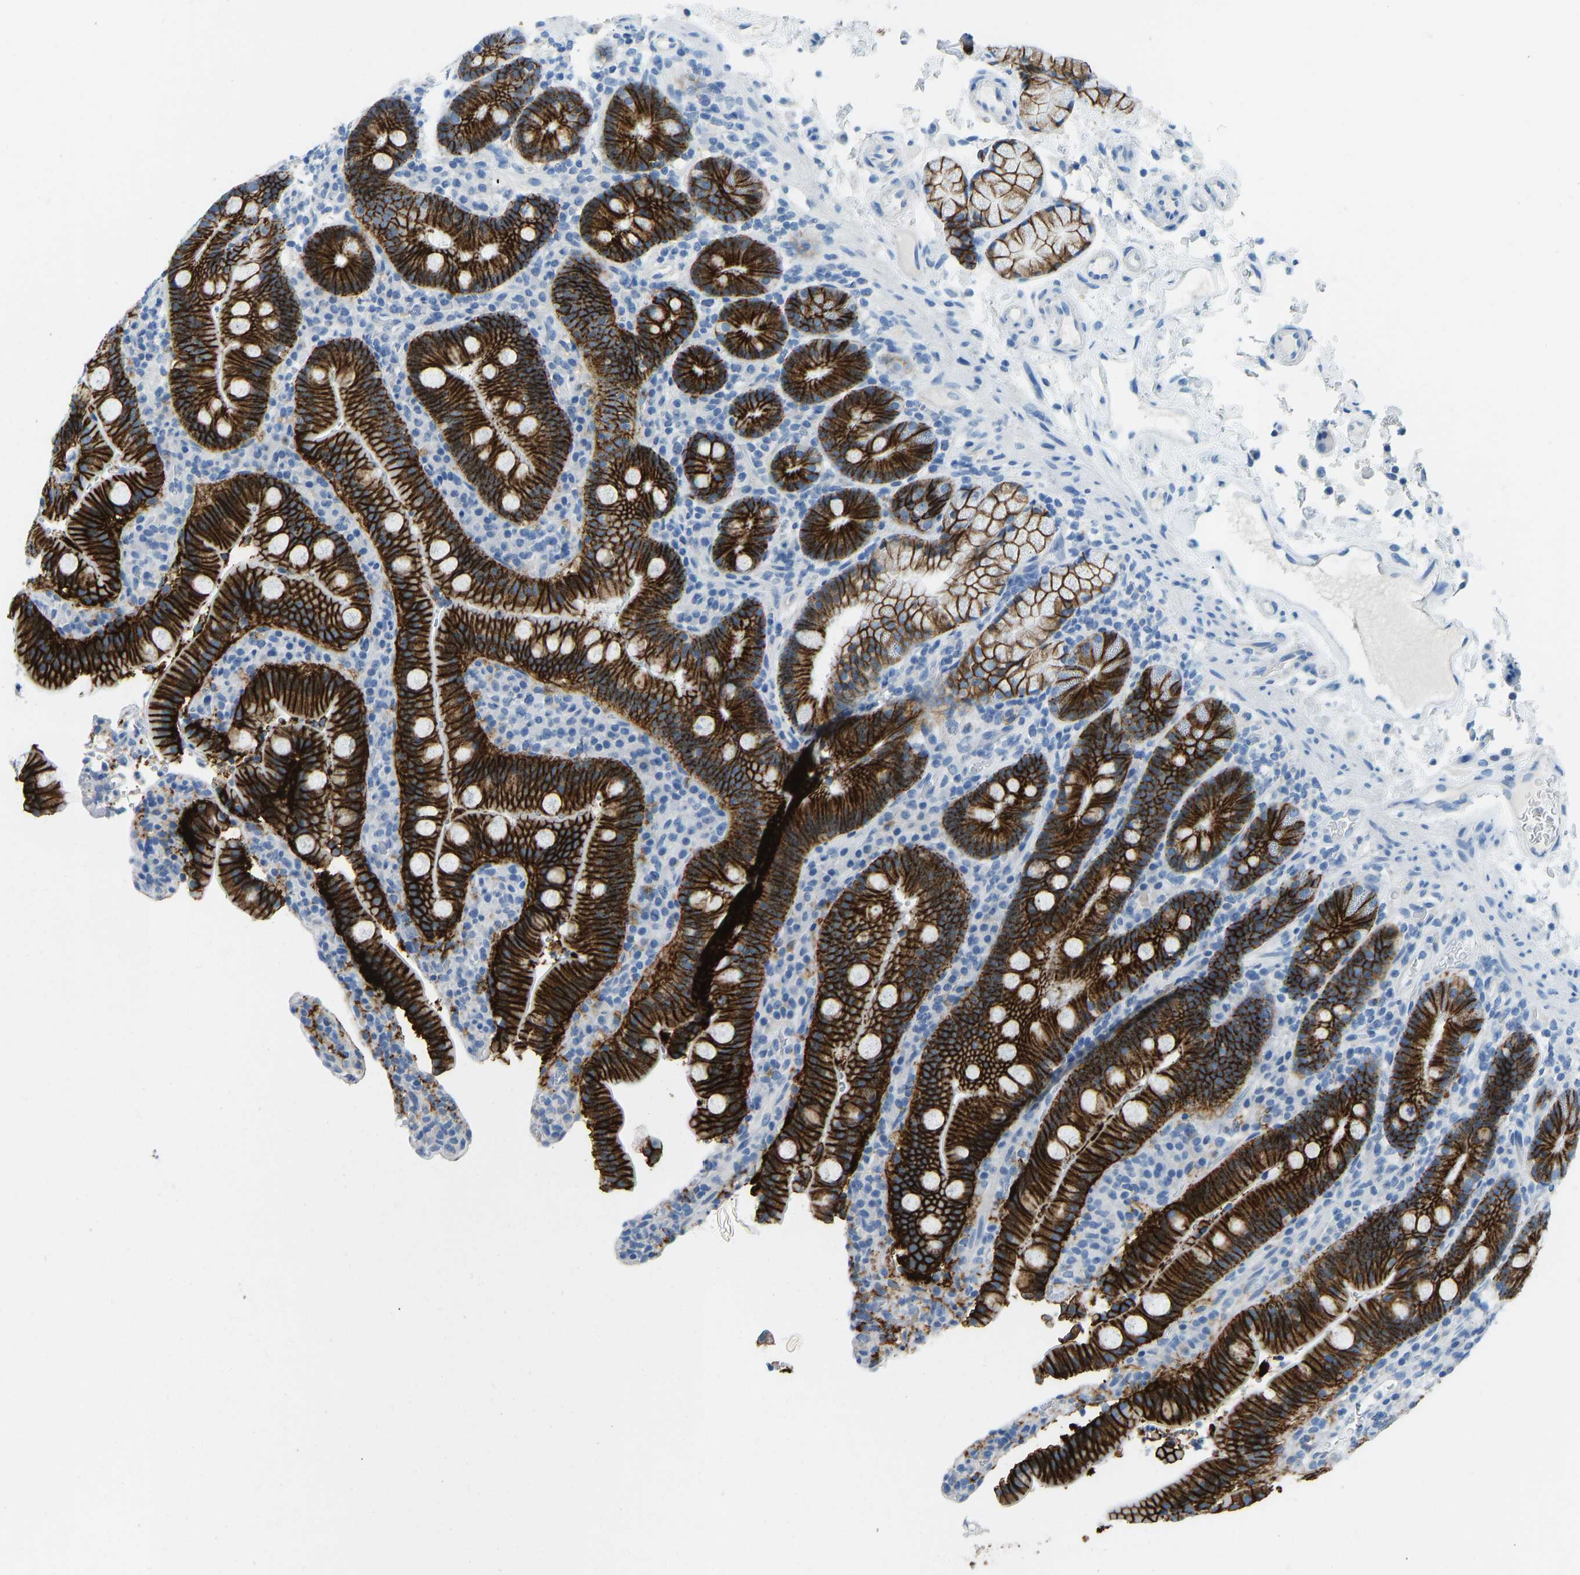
{"staining": {"intensity": "strong", "quantity": ">75%", "location": "cytoplasmic/membranous"}, "tissue": "duodenum", "cell_type": "Glandular cells", "image_type": "normal", "snomed": [{"axis": "morphology", "description": "Normal tissue, NOS"}, {"axis": "topography", "description": "Small intestine, NOS"}], "caption": "Immunohistochemical staining of normal human duodenum shows >75% levels of strong cytoplasmic/membranous protein expression in approximately >75% of glandular cells.", "gene": "ATP1A1", "patient": {"sex": "female", "age": 71}}